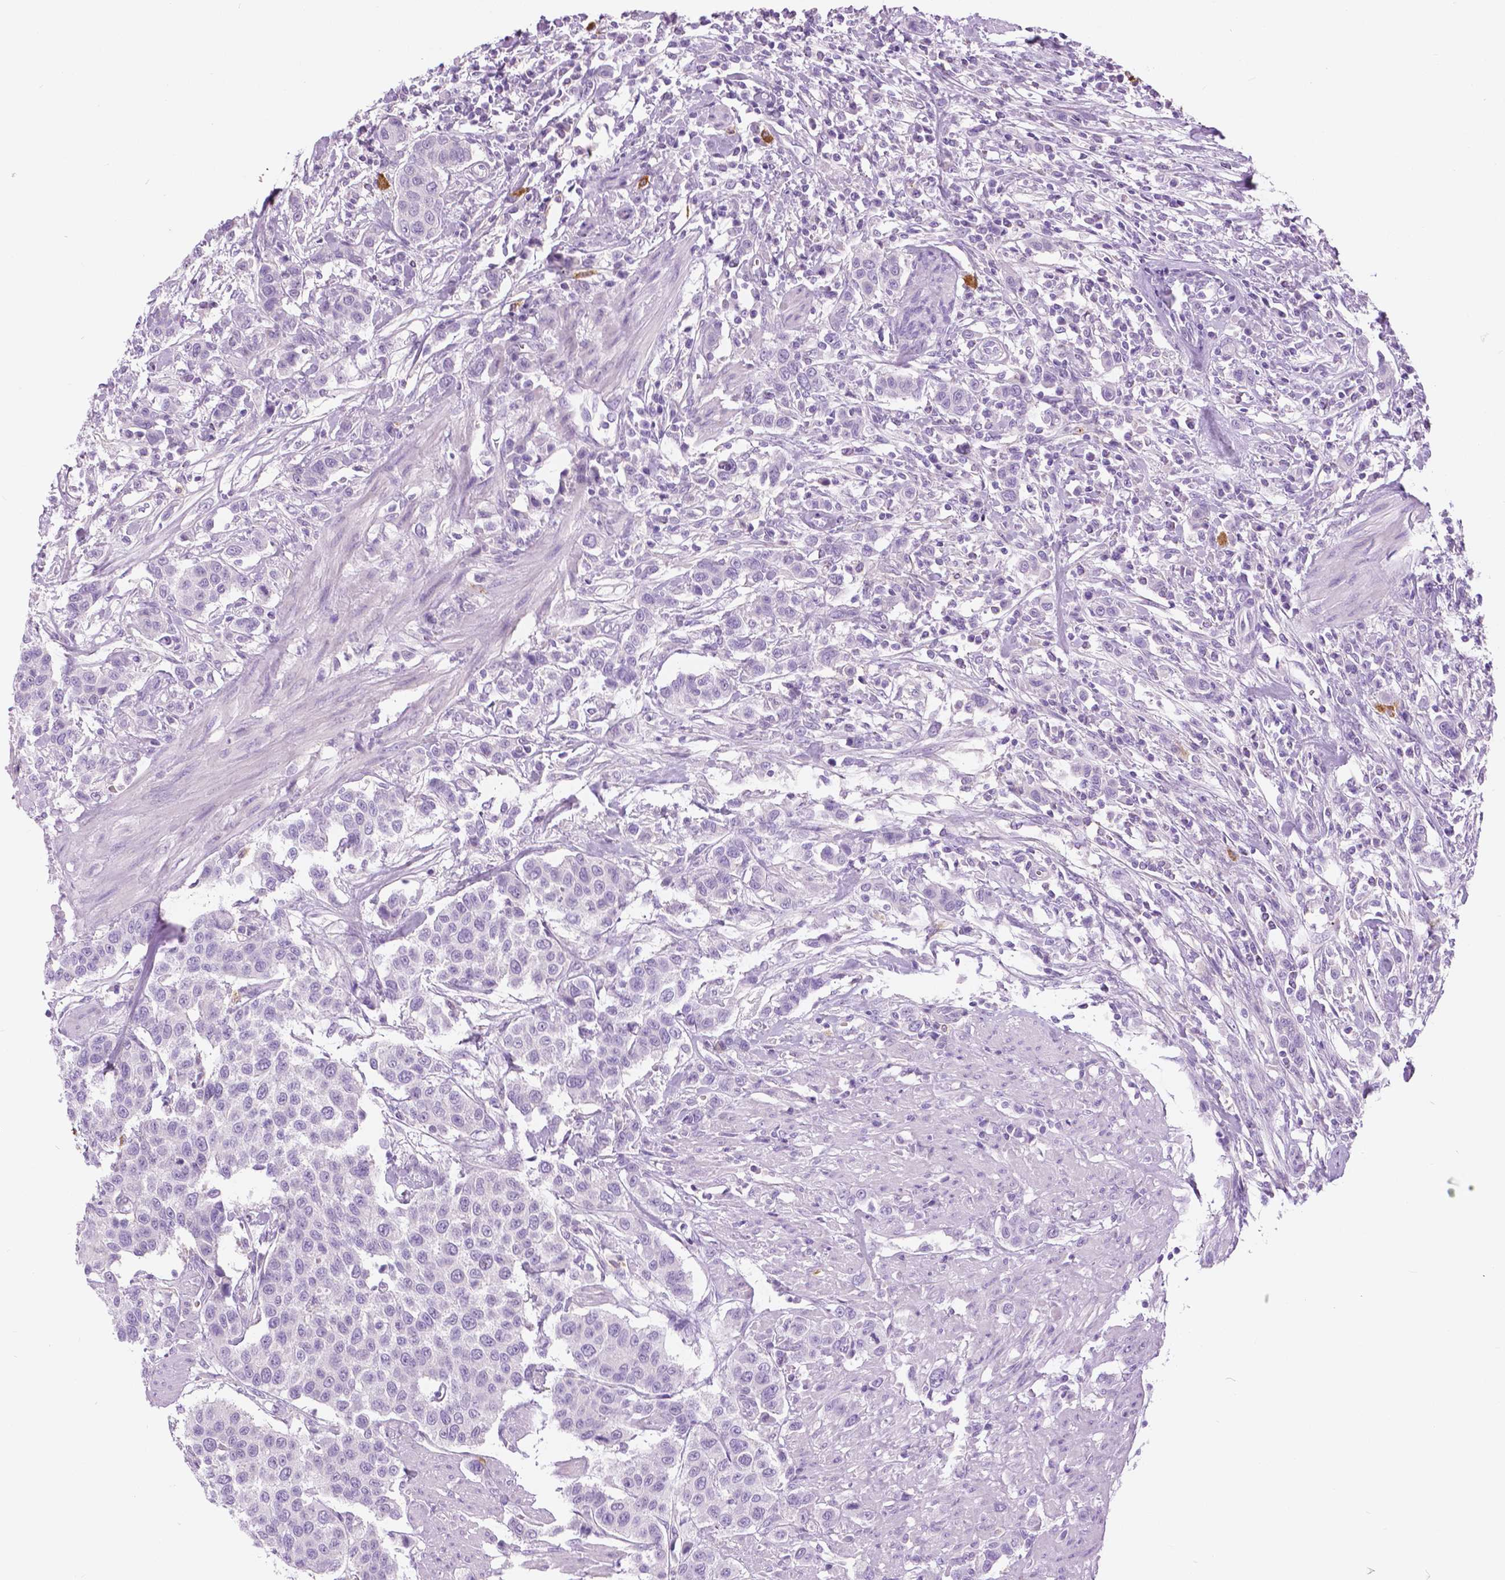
{"staining": {"intensity": "negative", "quantity": "none", "location": "none"}, "tissue": "urothelial cancer", "cell_type": "Tumor cells", "image_type": "cancer", "snomed": [{"axis": "morphology", "description": "Urothelial carcinoma, High grade"}, {"axis": "topography", "description": "Urinary bladder"}], "caption": "IHC image of human urothelial cancer stained for a protein (brown), which displays no expression in tumor cells.", "gene": "TP53TG5", "patient": {"sex": "female", "age": 58}}